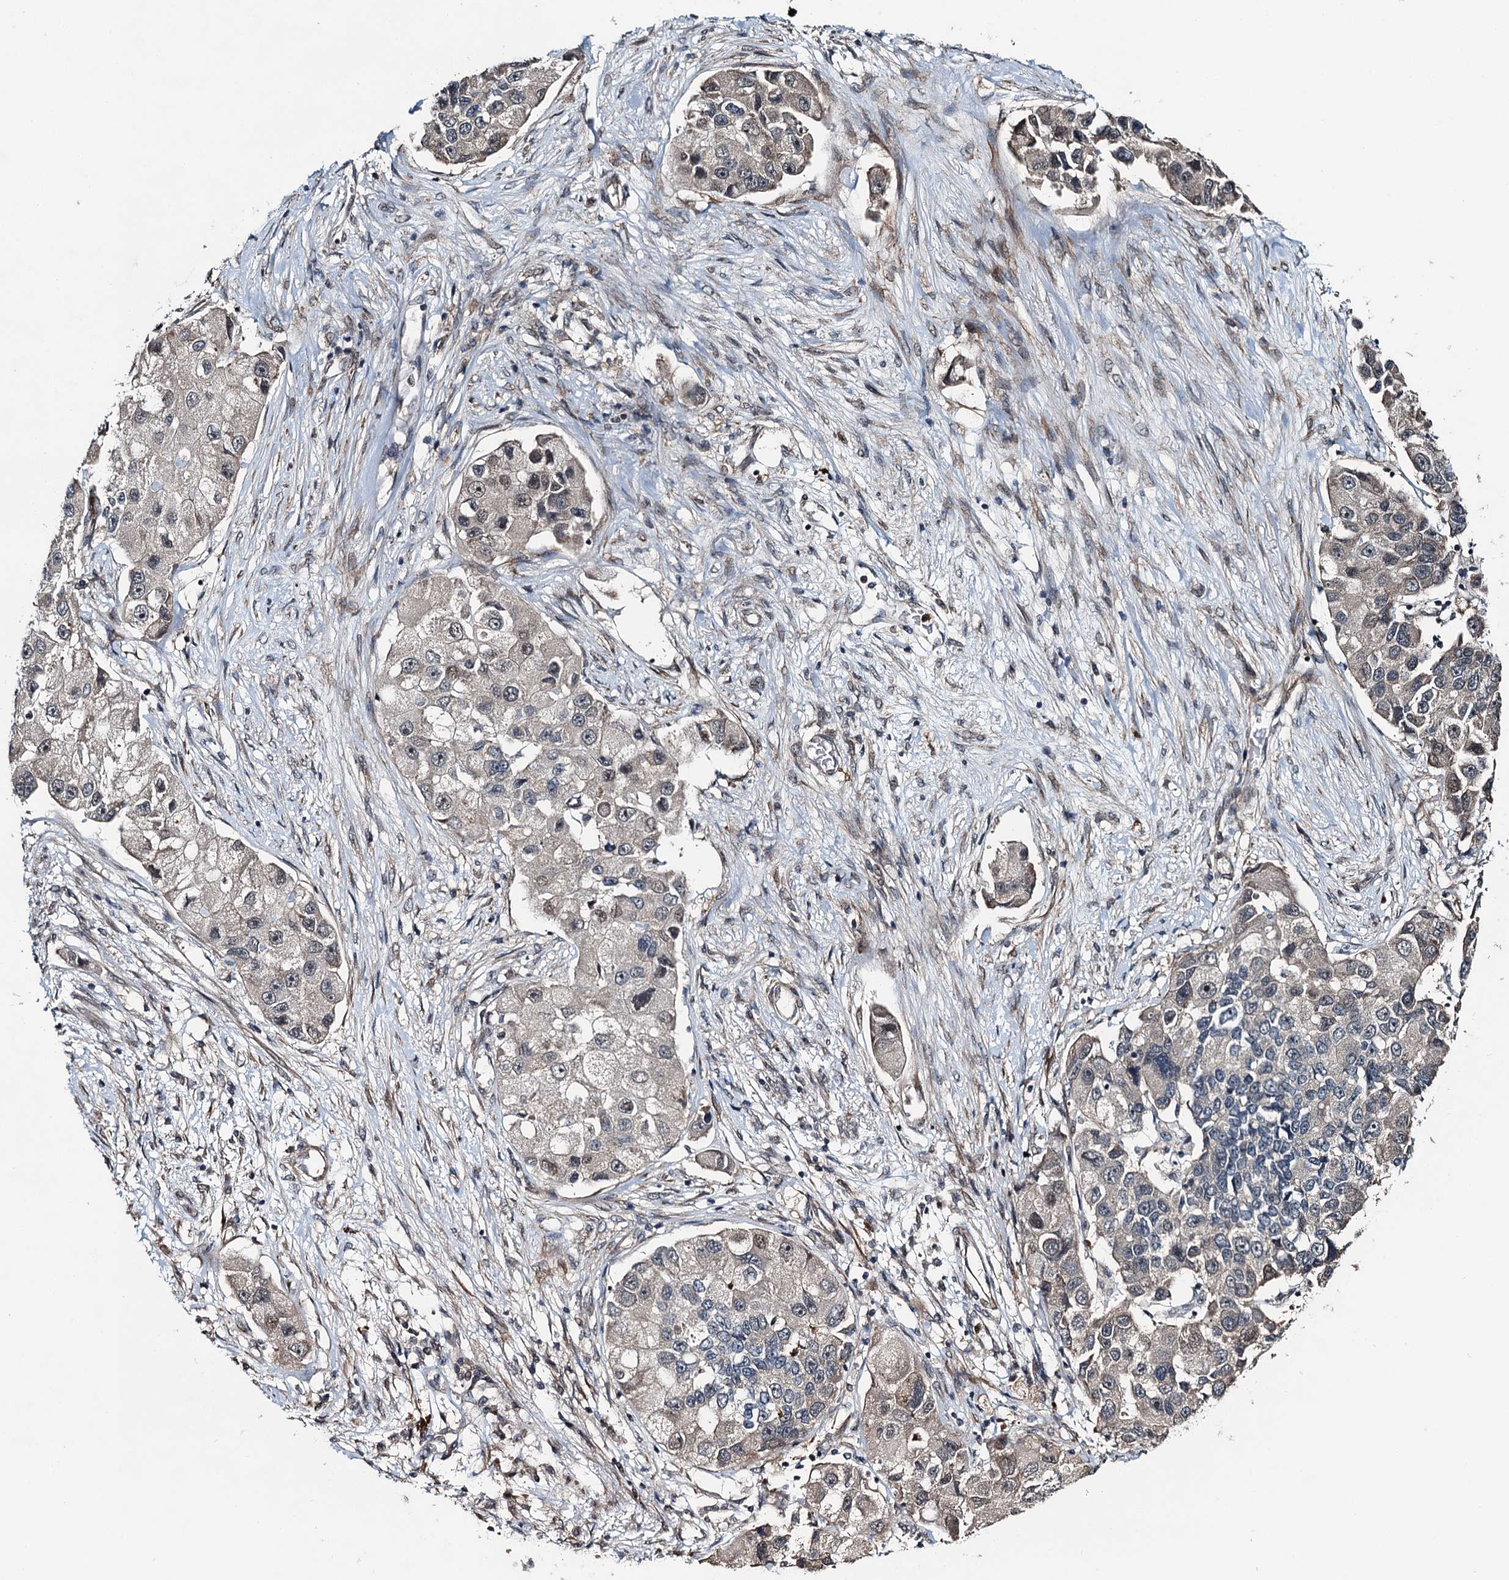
{"staining": {"intensity": "weak", "quantity": "<25%", "location": "nuclear"}, "tissue": "lung cancer", "cell_type": "Tumor cells", "image_type": "cancer", "snomed": [{"axis": "morphology", "description": "Adenocarcinoma, NOS"}, {"axis": "topography", "description": "Lung"}], "caption": "IHC histopathology image of human lung cancer stained for a protein (brown), which shows no expression in tumor cells. Brightfield microscopy of immunohistochemistry stained with DAB (3,3'-diaminobenzidine) (brown) and hematoxylin (blue), captured at high magnification.", "gene": "WHAMM", "patient": {"sex": "female", "age": 54}}